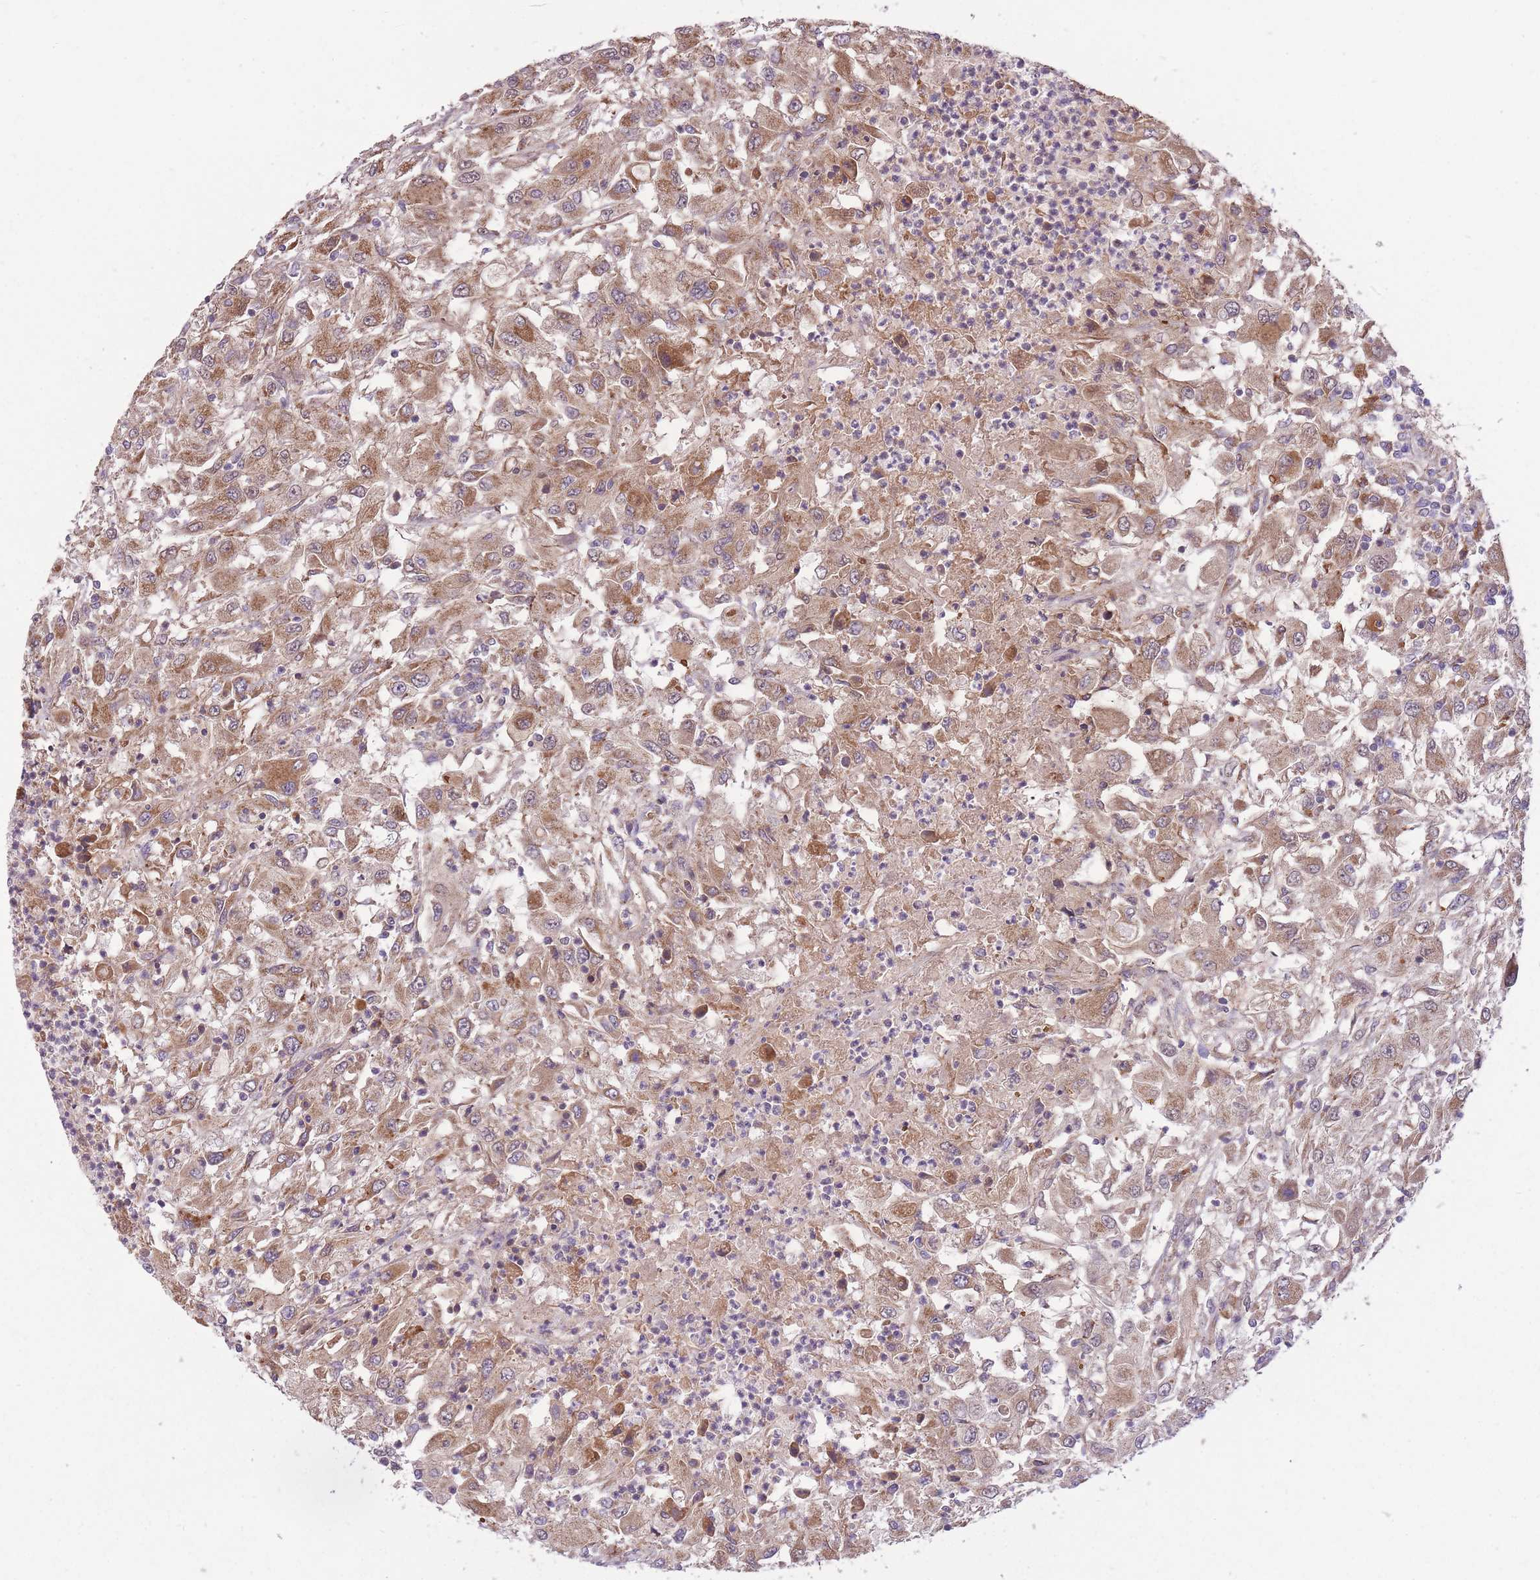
{"staining": {"intensity": "moderate", "quantity": ">75%", "location": "cytoplasmic/membranous"}, "tissue": "renal cancer", "cell_type": "Tumor cells", "image_type": "cancer", "snomed": [{"axis": "morphology", "description": "Adenocarcinoma, NOS"}, {"axis": "topography", "description": "Kidney"}], "caption": "A brown stain shows moderate cytoplasmic/membranous positivity of a protein in human adenocarcinoma (renal) tumor cells. The protein of interest is stained brown, and the nuclei are stained in blue (DAB IHC with brightfield microscopy, high magnification).", "gene": "POLR3F", "patient": {"sex": "female", "age": 67}}